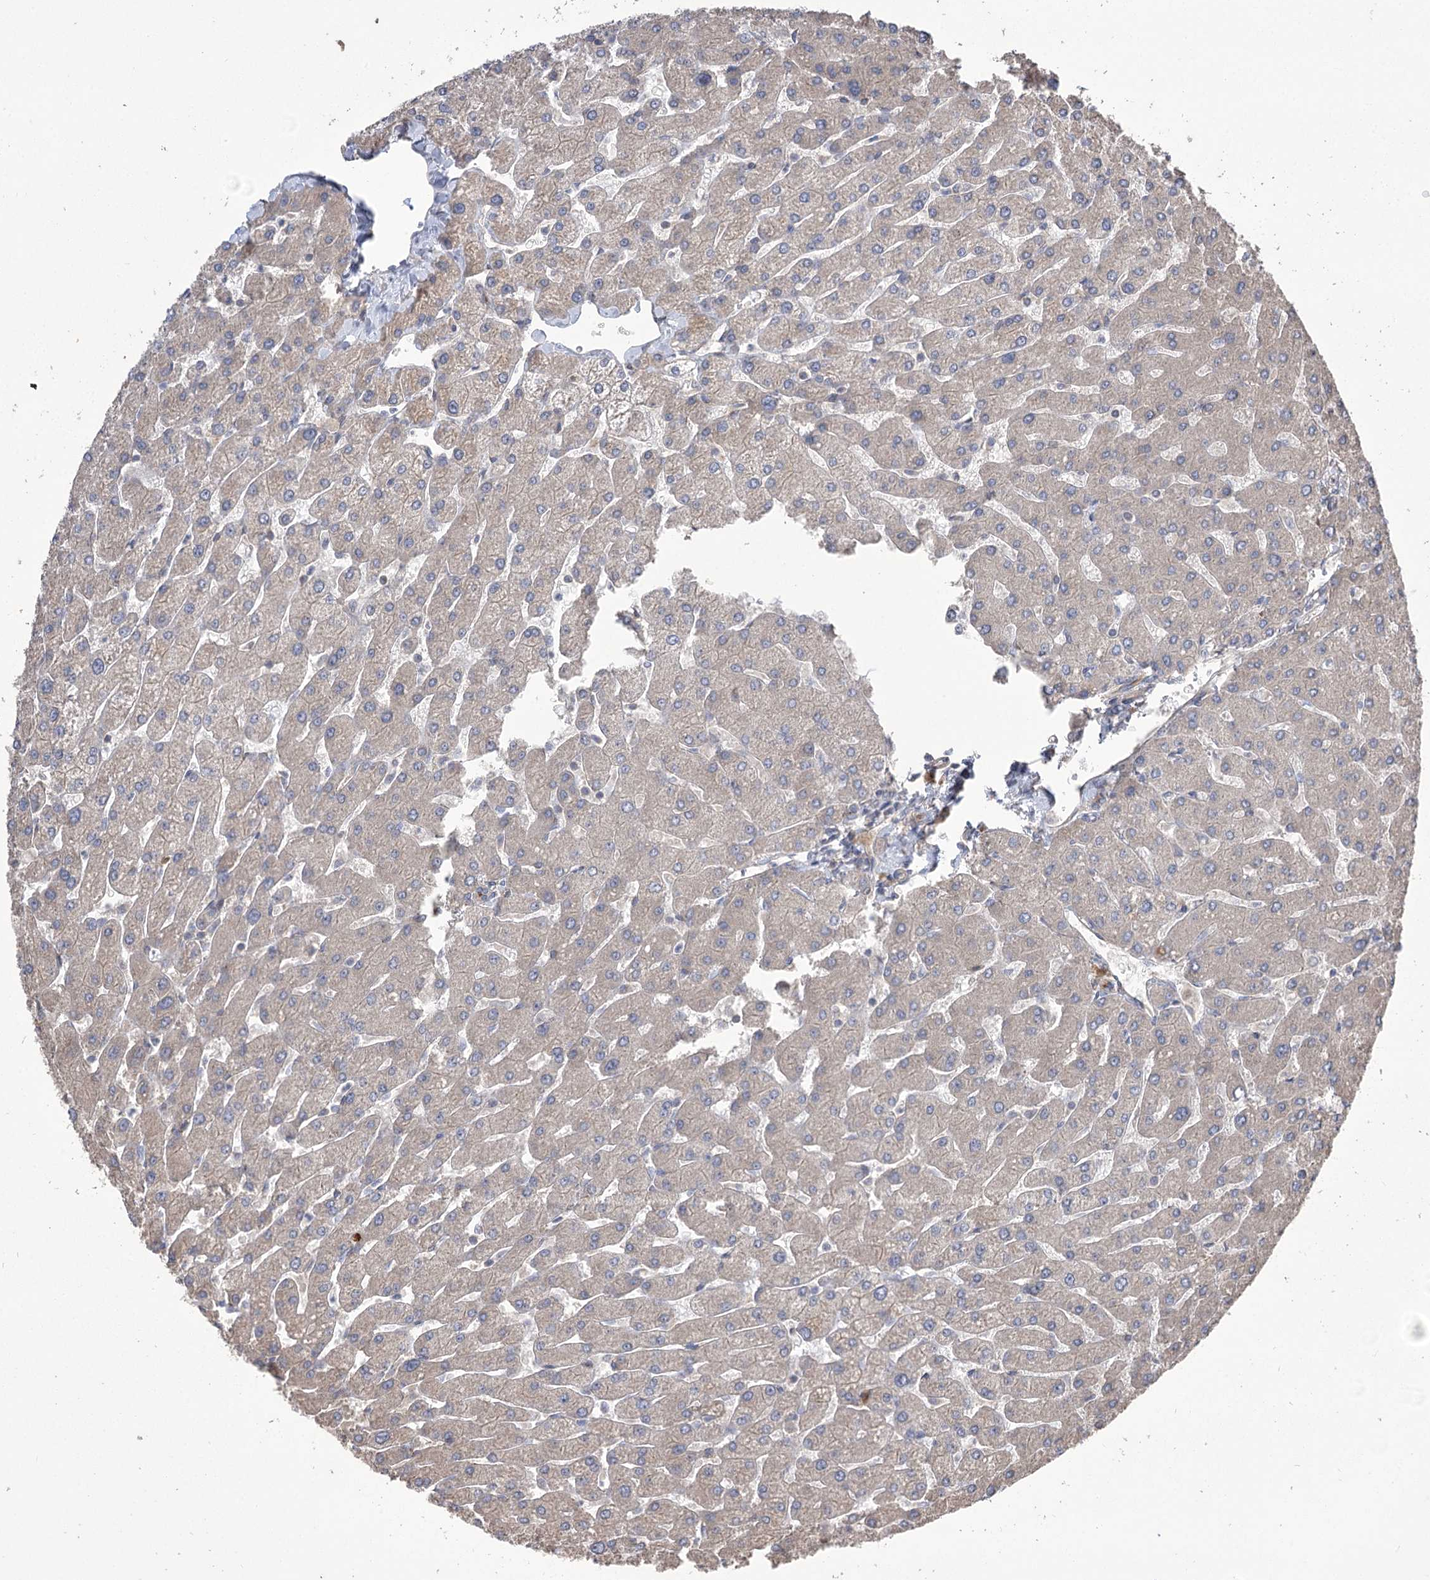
{"staining": {"intensity": "weak", "quantity": "<25%", "location": "cytoplasmic/membranous"}, "tissue": "liver", "cell_type": "Cholangiocytes", "image_type": "normal", "snomed": [{"axis": "morphology", "description": "Normal tissue, NOS"}, {"axis": "topography", "description": "Liver"}], "caption": "Image shows no significant protein expression in cholangiocytes of unremarkable liver.", "gene": "PRSS53", "patient": {"sex": "male", "age": 55}}